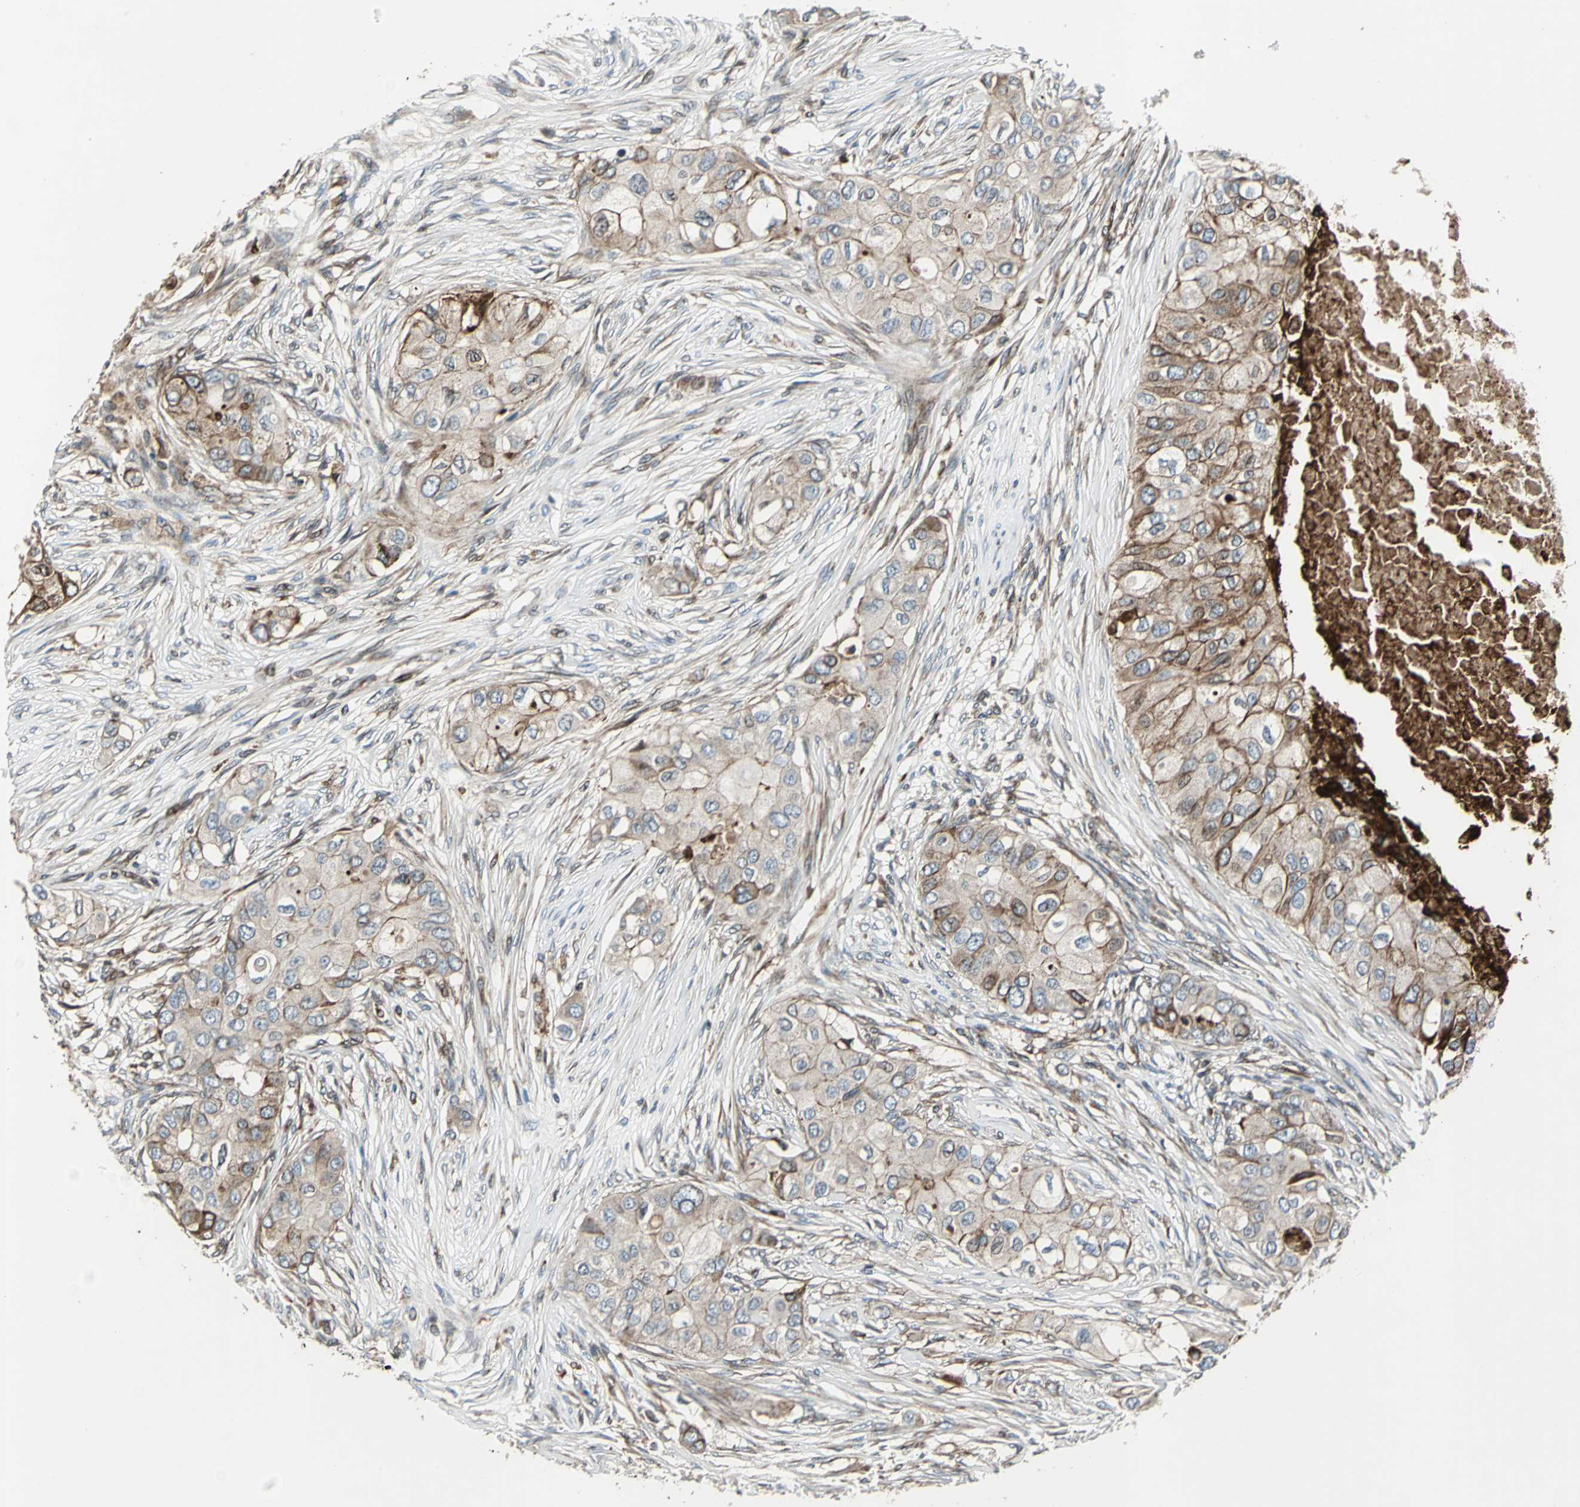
{"staining": {"intensity": "moderate", "quantity": ">75%", "location": "cytoplasmic/membranous"}, "tissue": "breast cancer", "cell_type": "Tumor cells", "image_type": "cancer", "snomed": [{"axis": "morphology", "description": "Normal tissue, NOS"}, {"axis": "morphology", "description": "Duct carcinoma"}, {"axis": "topography", "description": "Breast"}], "caption": "Immunohistochemistry histopathology image of human breast infiltrating ductal carcinoma stained for a protein (brown), which shows medium levels of moderate cytoplasmic/membranous positivity in about >75% of tumor cells.", "gene": "HTATIP2", "patient": {"sex": "female", "age": 49}}